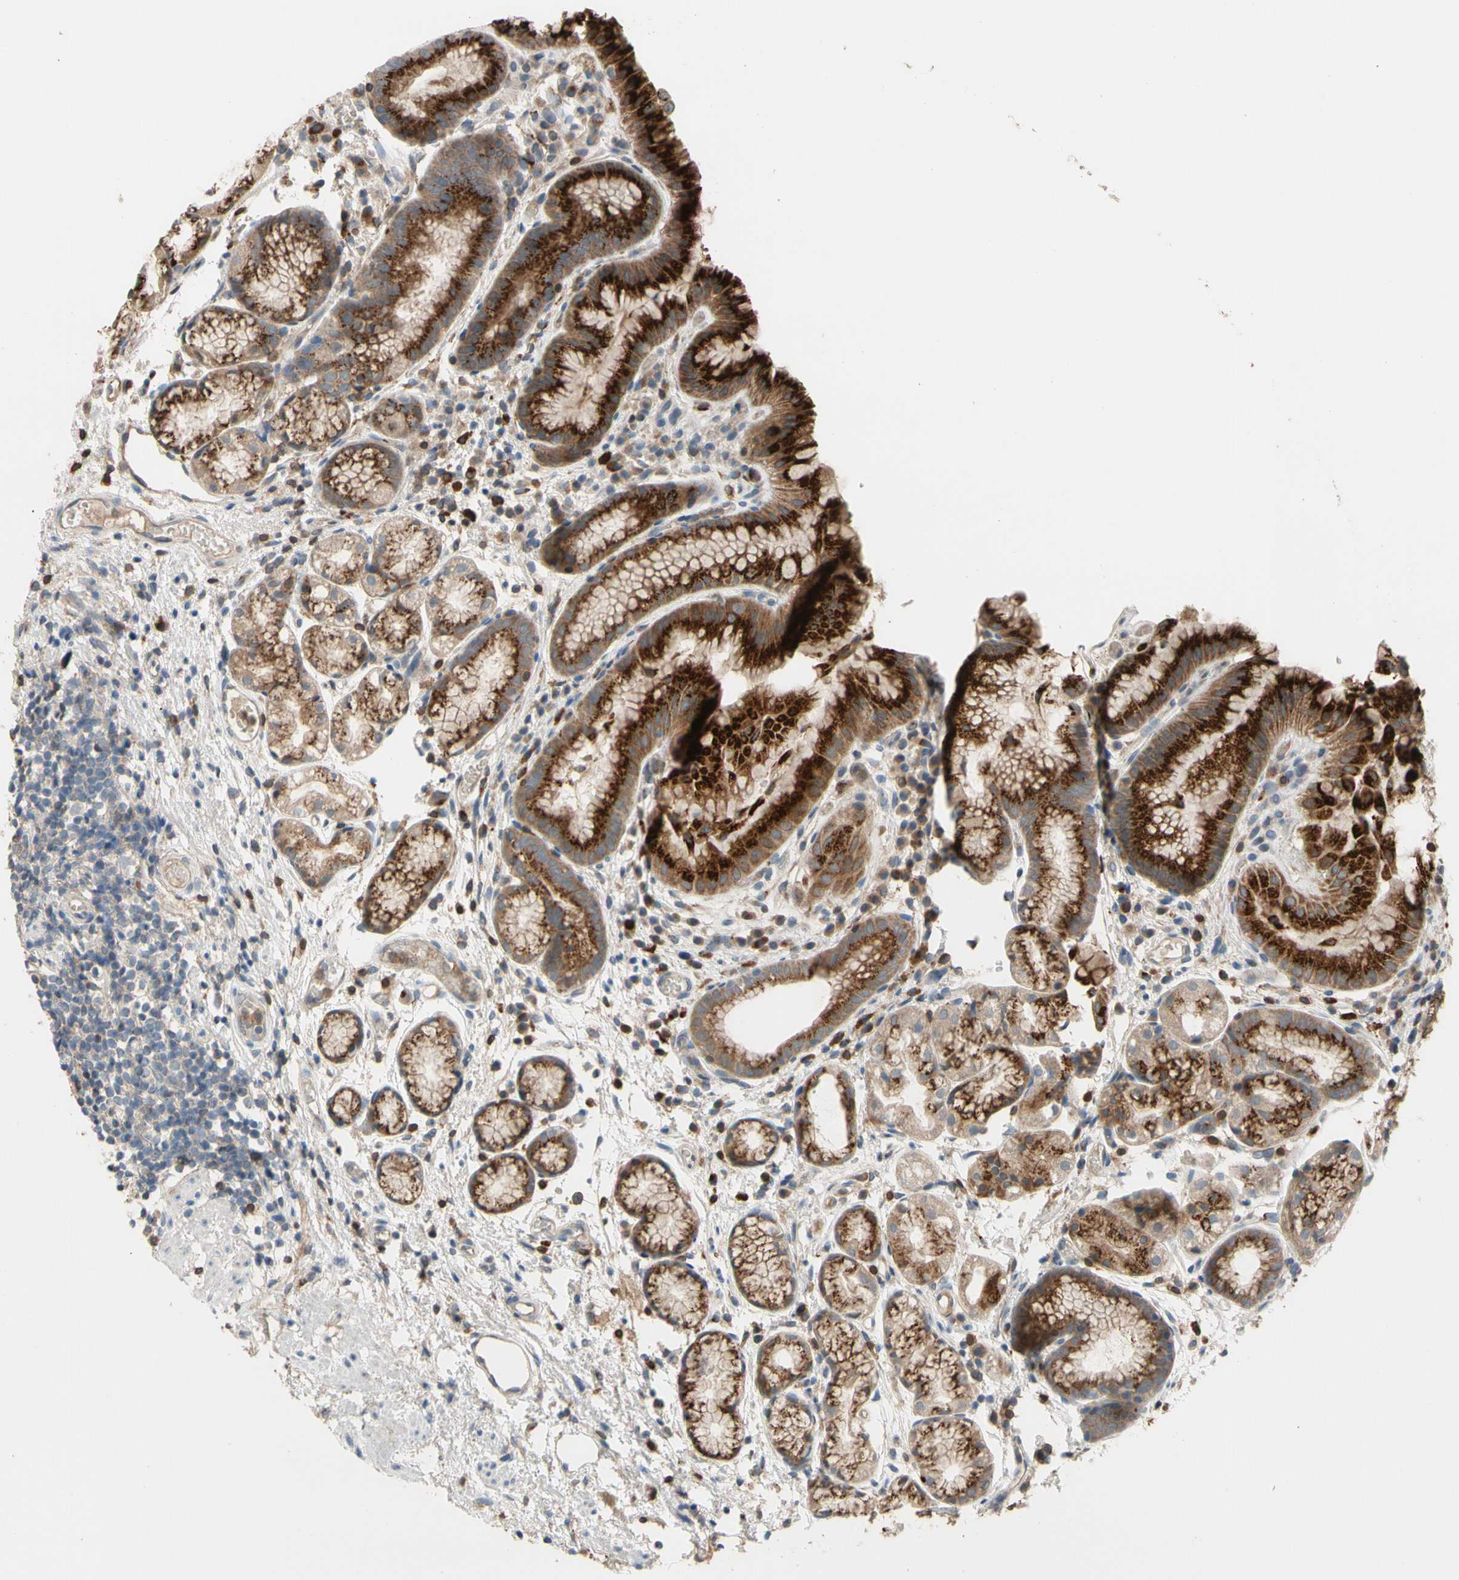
{"staining": {"intensity": "strong", "quantity": ">75%", "location": "cytoplasmic/membranous"}, "tissue": "stomach", "cell_type": "Glandular cells", "image_type": "normal", "snomed": [{"axis": "morphology", "description": "Normal tissue, NOS"}, {"axis": "topography", "description": "Stomach, upper"}], "caption": "IHC of benign human stomach displays high levels of strong cytoplasmic/membranous staining in approximately >75% of glandular cells.", "gene": "GALNT5", "patient": {"sex": "male", "age": 72}}